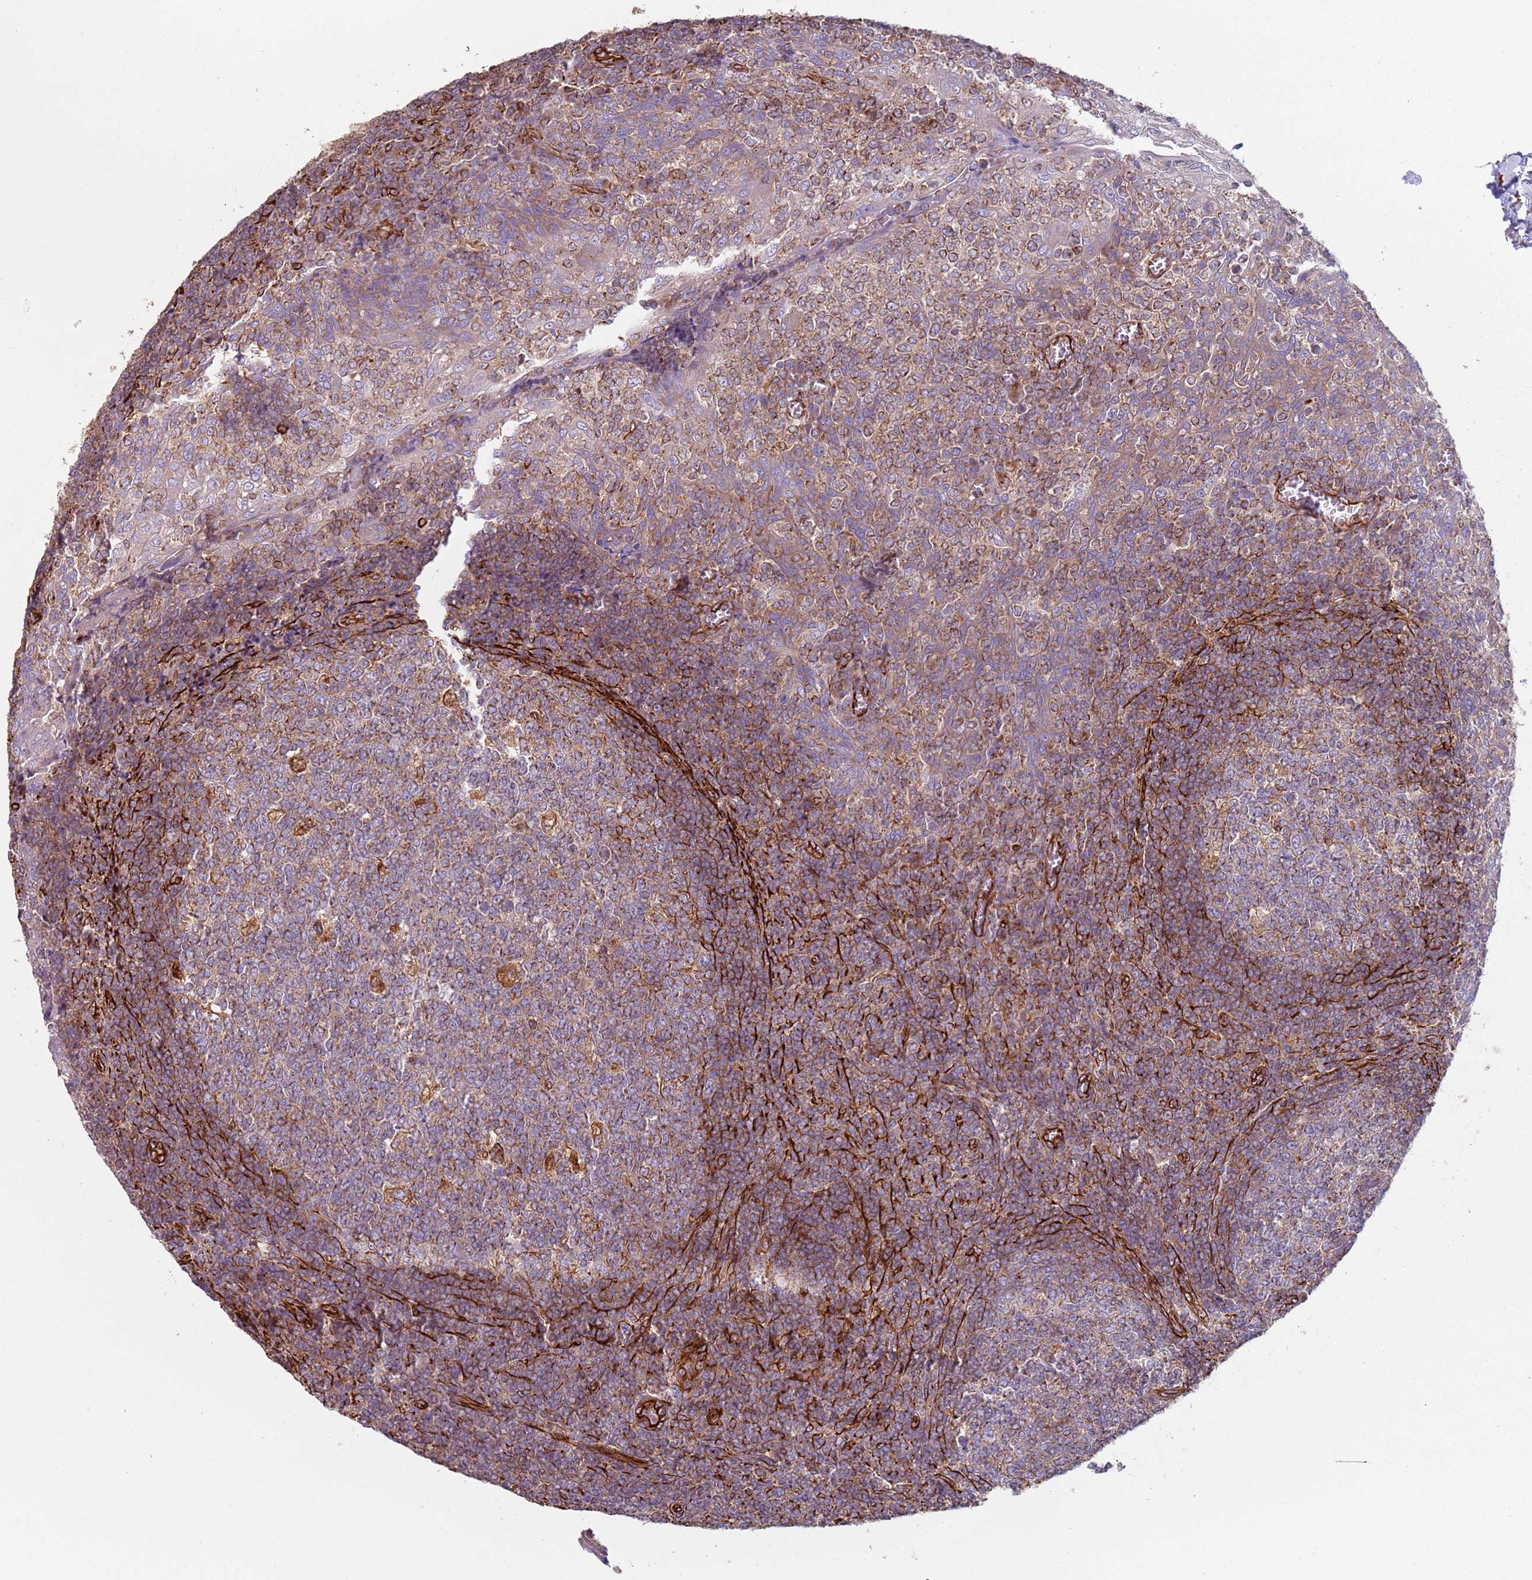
{"staining": {"intensity": "moderate", "quantity": "<25%", "location": "cytoplasmic/membranous"}, "tissue": "tonsil", "cell_type": "Germinal center cells", "image_type": "normal", "snomed": [{"axis": "morphology", "description": "Normal tissue, NOS"}, {"axis": "topography", "description": "Tonsil"}], "caption": "DAB (3,3'-diaminobenzidine) immunohistochemical staining of unremarkable tonsil reveals moderate cytoplasmic/membranous protein positivity in approximately <25% of germinal center cells. (Brightfield microscopy of DAB IHC at high magnification).", "gene": "SNAPIN", "patient": {"sex": "female", "age": 19}}